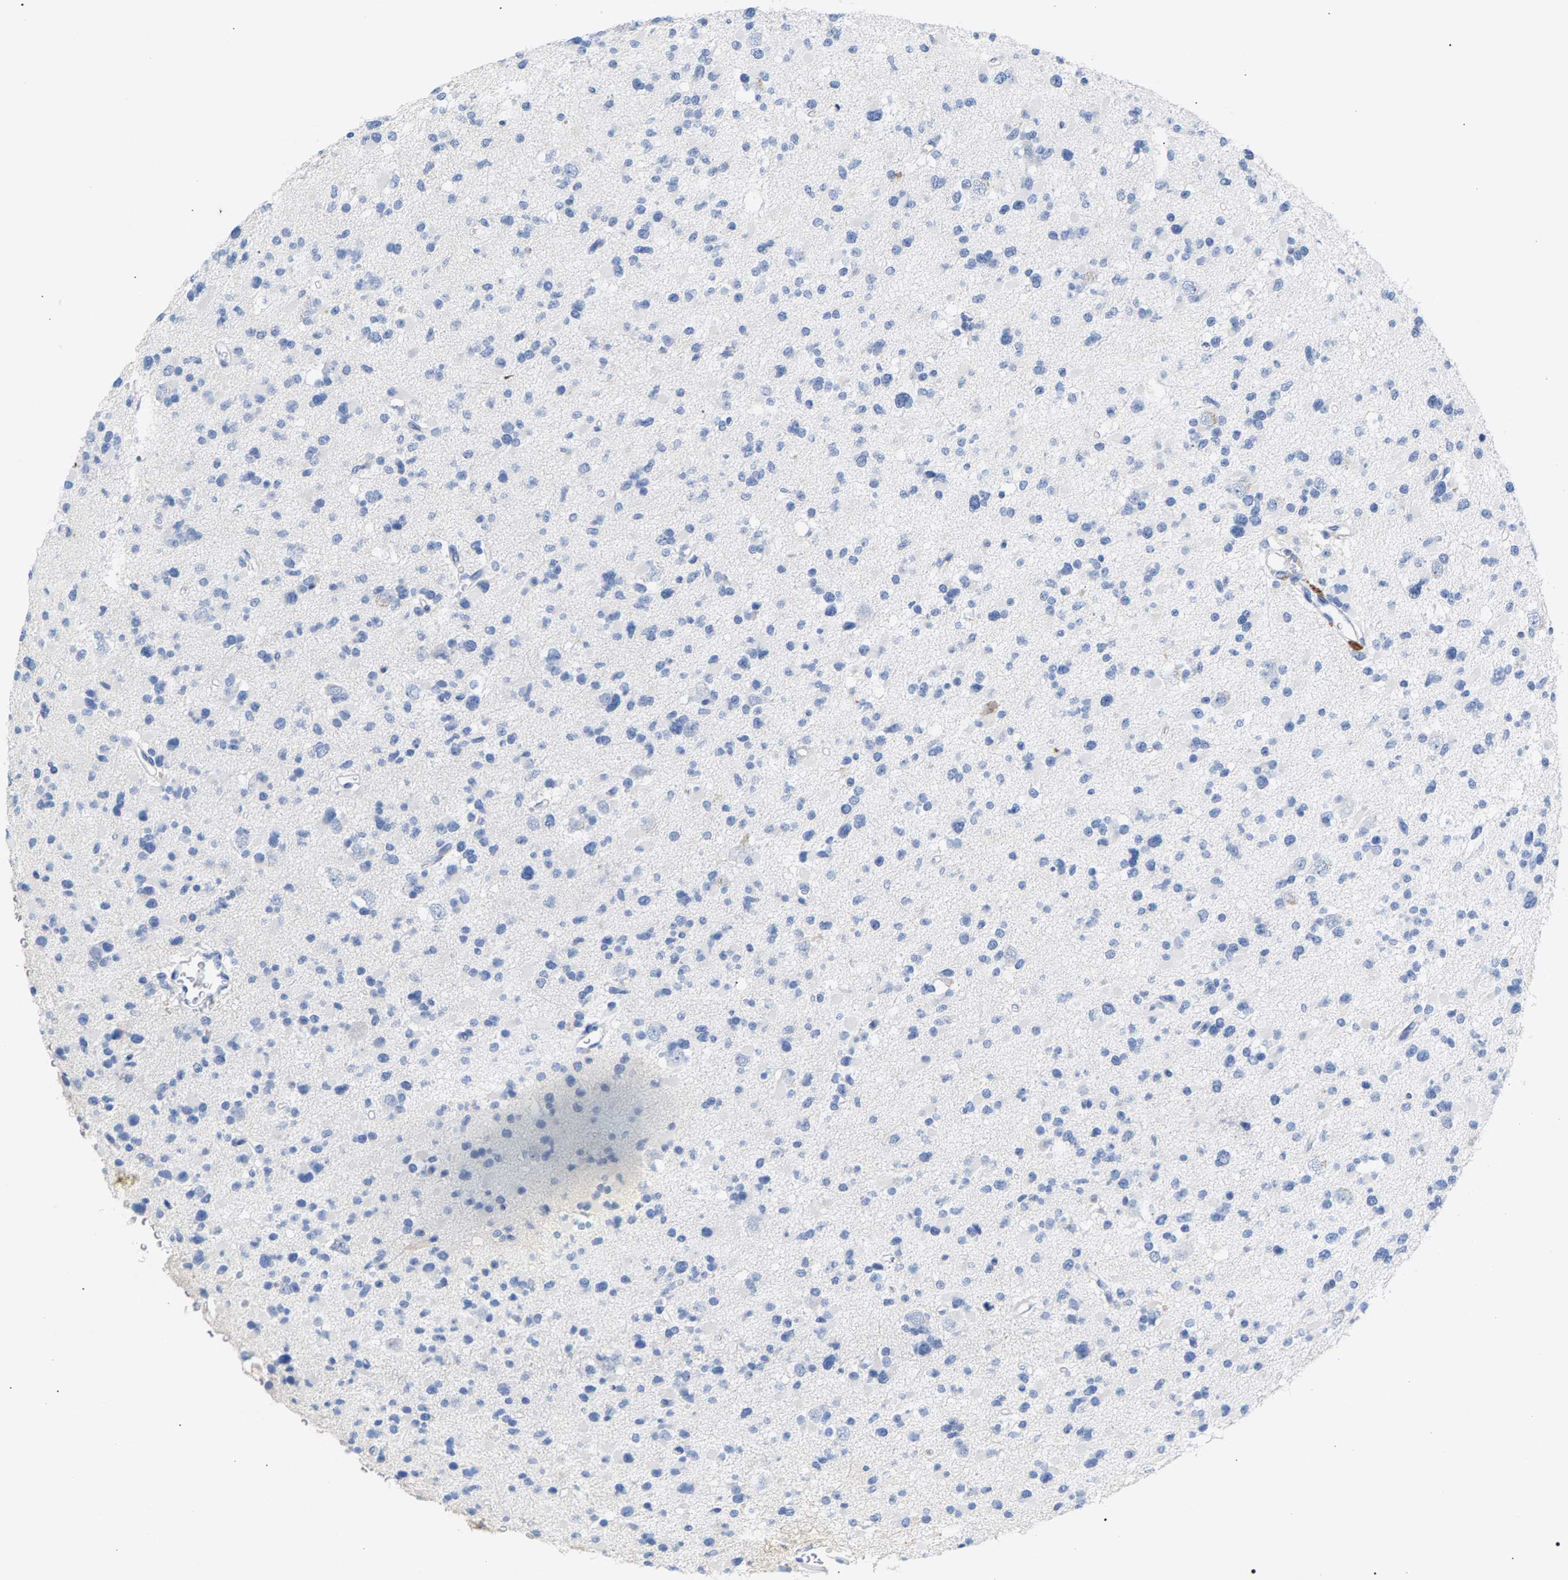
{"staining": {"intensity": "negative", "quantity": "none", "location": "none"}, "tissue": "glioma", "cell_type": "Tumor cells", "image_type": "cancer", "snomed": [{"axis": "morphology", "description": "Glioma, malignant, Low grade"}, {"axis": "topography", "description": "Brain"}], "caption": "IHC photomicrograph of neoplastic tissue: human malignant glioma (low-grade) stained with DAB (3,3'-diaminobenzidine) exhibits no significant protein staining in tumor cells. (Immunohistochemistry, brightfield microscopy, high magnification).", "gene": "APOH", "patient": {"sex": "female", "age": 22}}